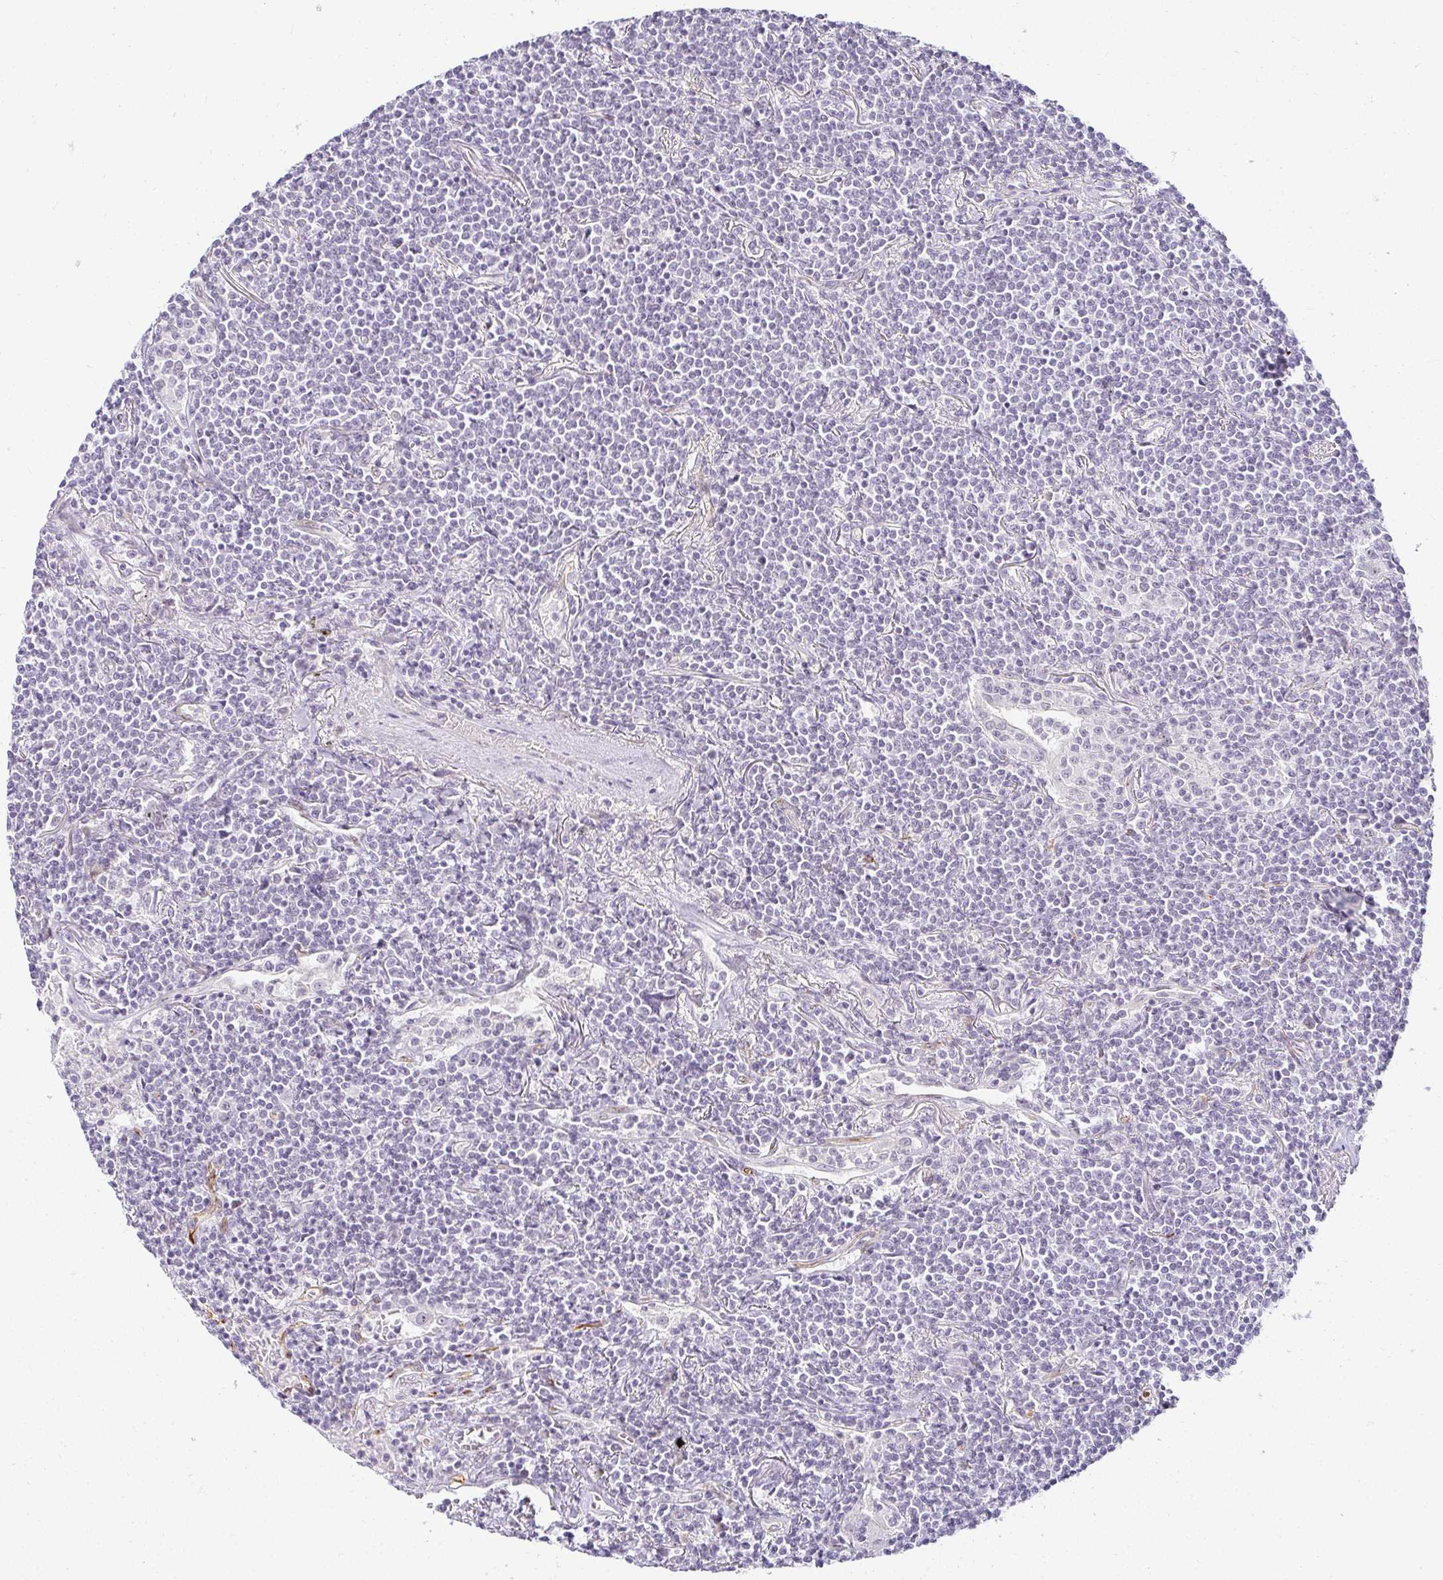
{"staining": {"intensity": "negative", "quantity": "none", "location": "none"}, "tissue": "lymphoma", "cell_type": "Tumor cells", "image_type": "cancer", "snomed": [{"axis": "morphology", "description": "Malignant lymphoma, non-Hodgkin's type, Low grade"}, {"axis": "topography", "description": "Lung"}], "caption": "There is no significant staining in tumor cells of malignant lymphoma, non-Hodgkin's type (low-grade).", "gene": "ACAN", "patient": {"sex": "female", "age": 71}}